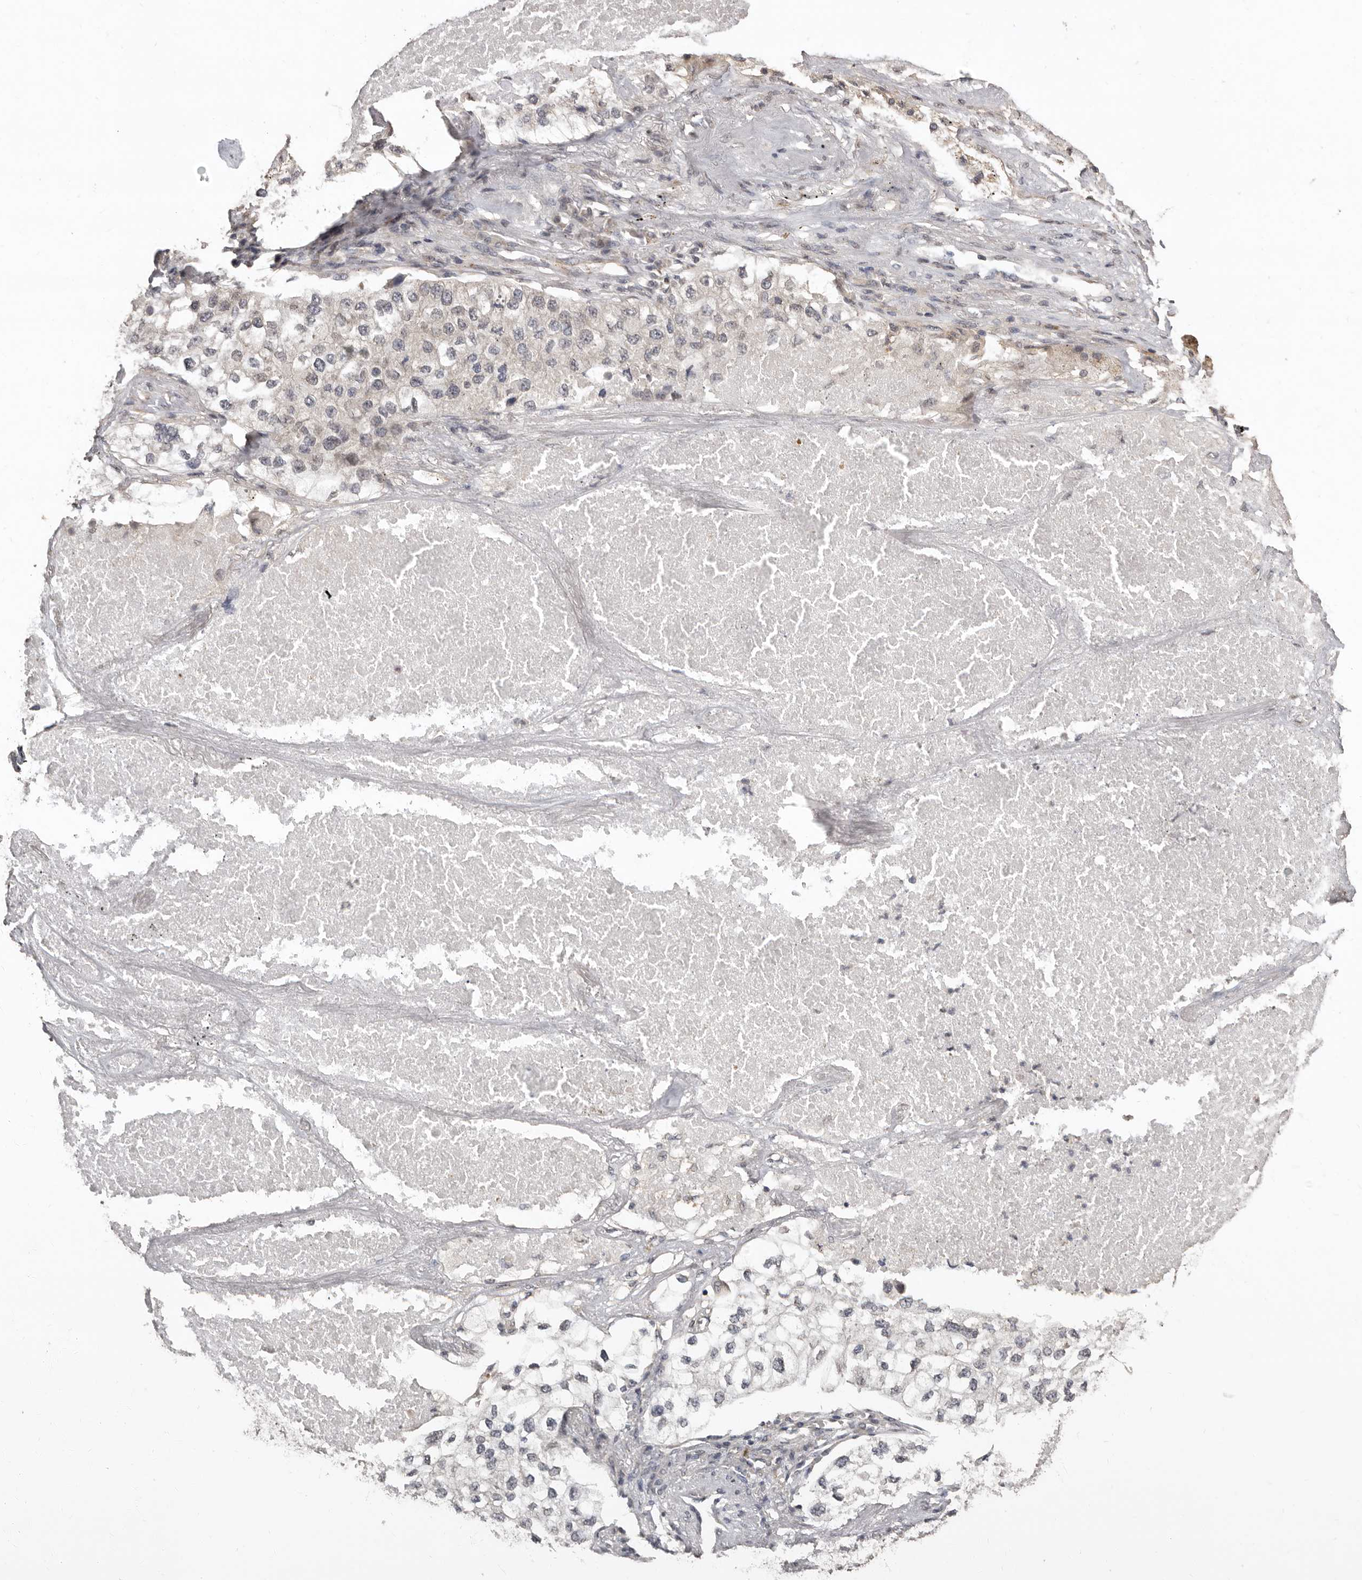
{"staining": {"intensity": "negative", "quantity": "none", "location": "none"}, "tissue": "lung cancer", "cell_type": "Tumor cells", "image_type": "cancer", "snomed": [{"axis": "morphology", "description": "Adenocarcinoma, NOS"}, {"axis": "topography", "description": "Lung"}], "caption": "Human lung cancer (adenocarcinoma) stained for a protein using IHC exhibits no expression in tumor cells.", "gene": "SULT1E1", "patient": {"sex": "male", "age": 63}}